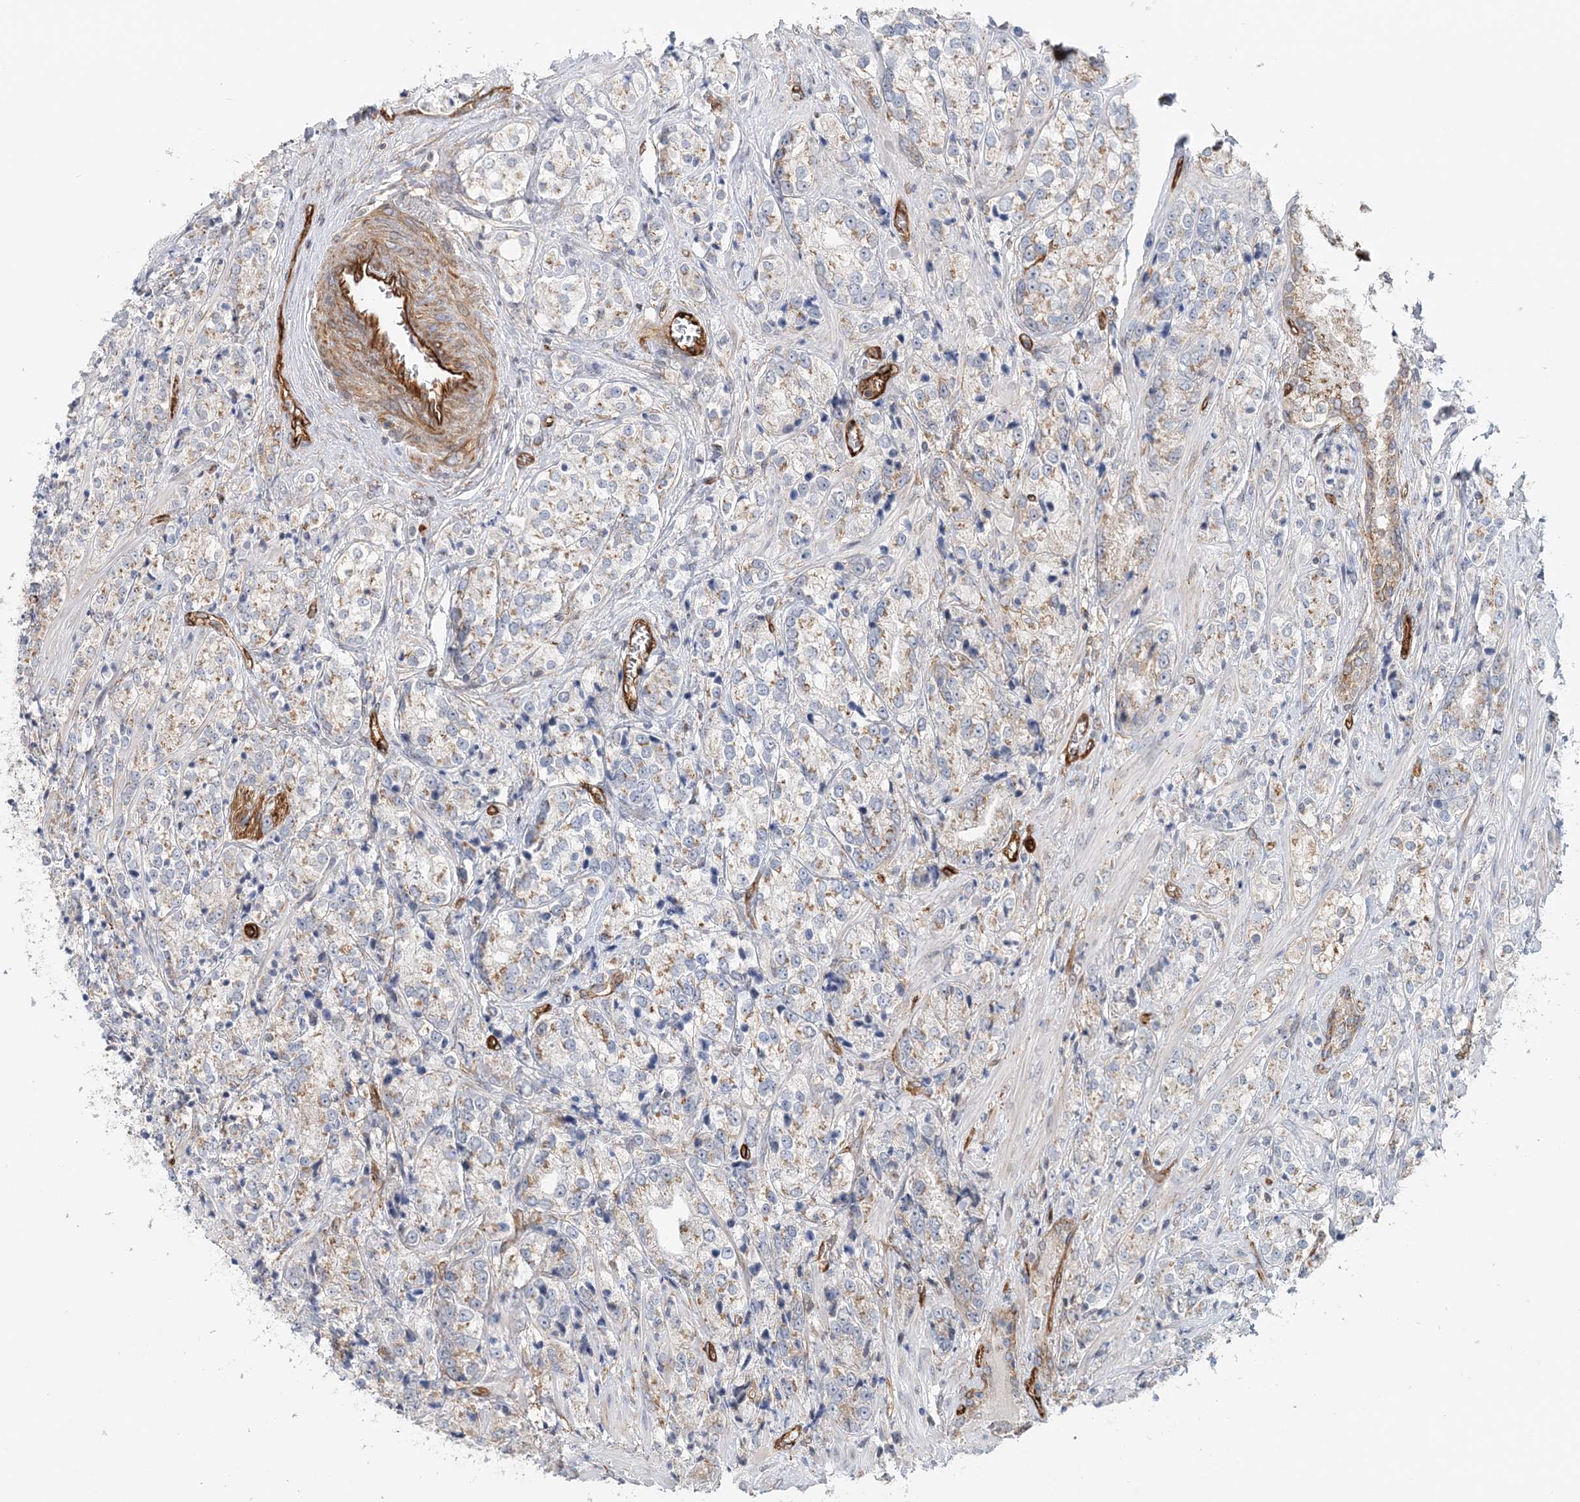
{"staining": {"intensity": "weak", "quantity": "<25%", "location": "cytoplasmic/membranous"}, "tissue": "prostate cancer", "cell_type": "Tumor cells", "image_type": "cancer", "snomed": [{"axis": "morphology", "description": "Adenocarcinoma, High grade"}, {"axis": "topography", "description": "Prostate"}], "caption": "Immunohistochemistry (IHC) image of human prostate cancer (high-grade adenocarcinoma) stained for a protein (brown), which reveals no staining in tumor cells.", "gene": "AFAP1L2", "patient": {"sex": "male", "age": 69}}